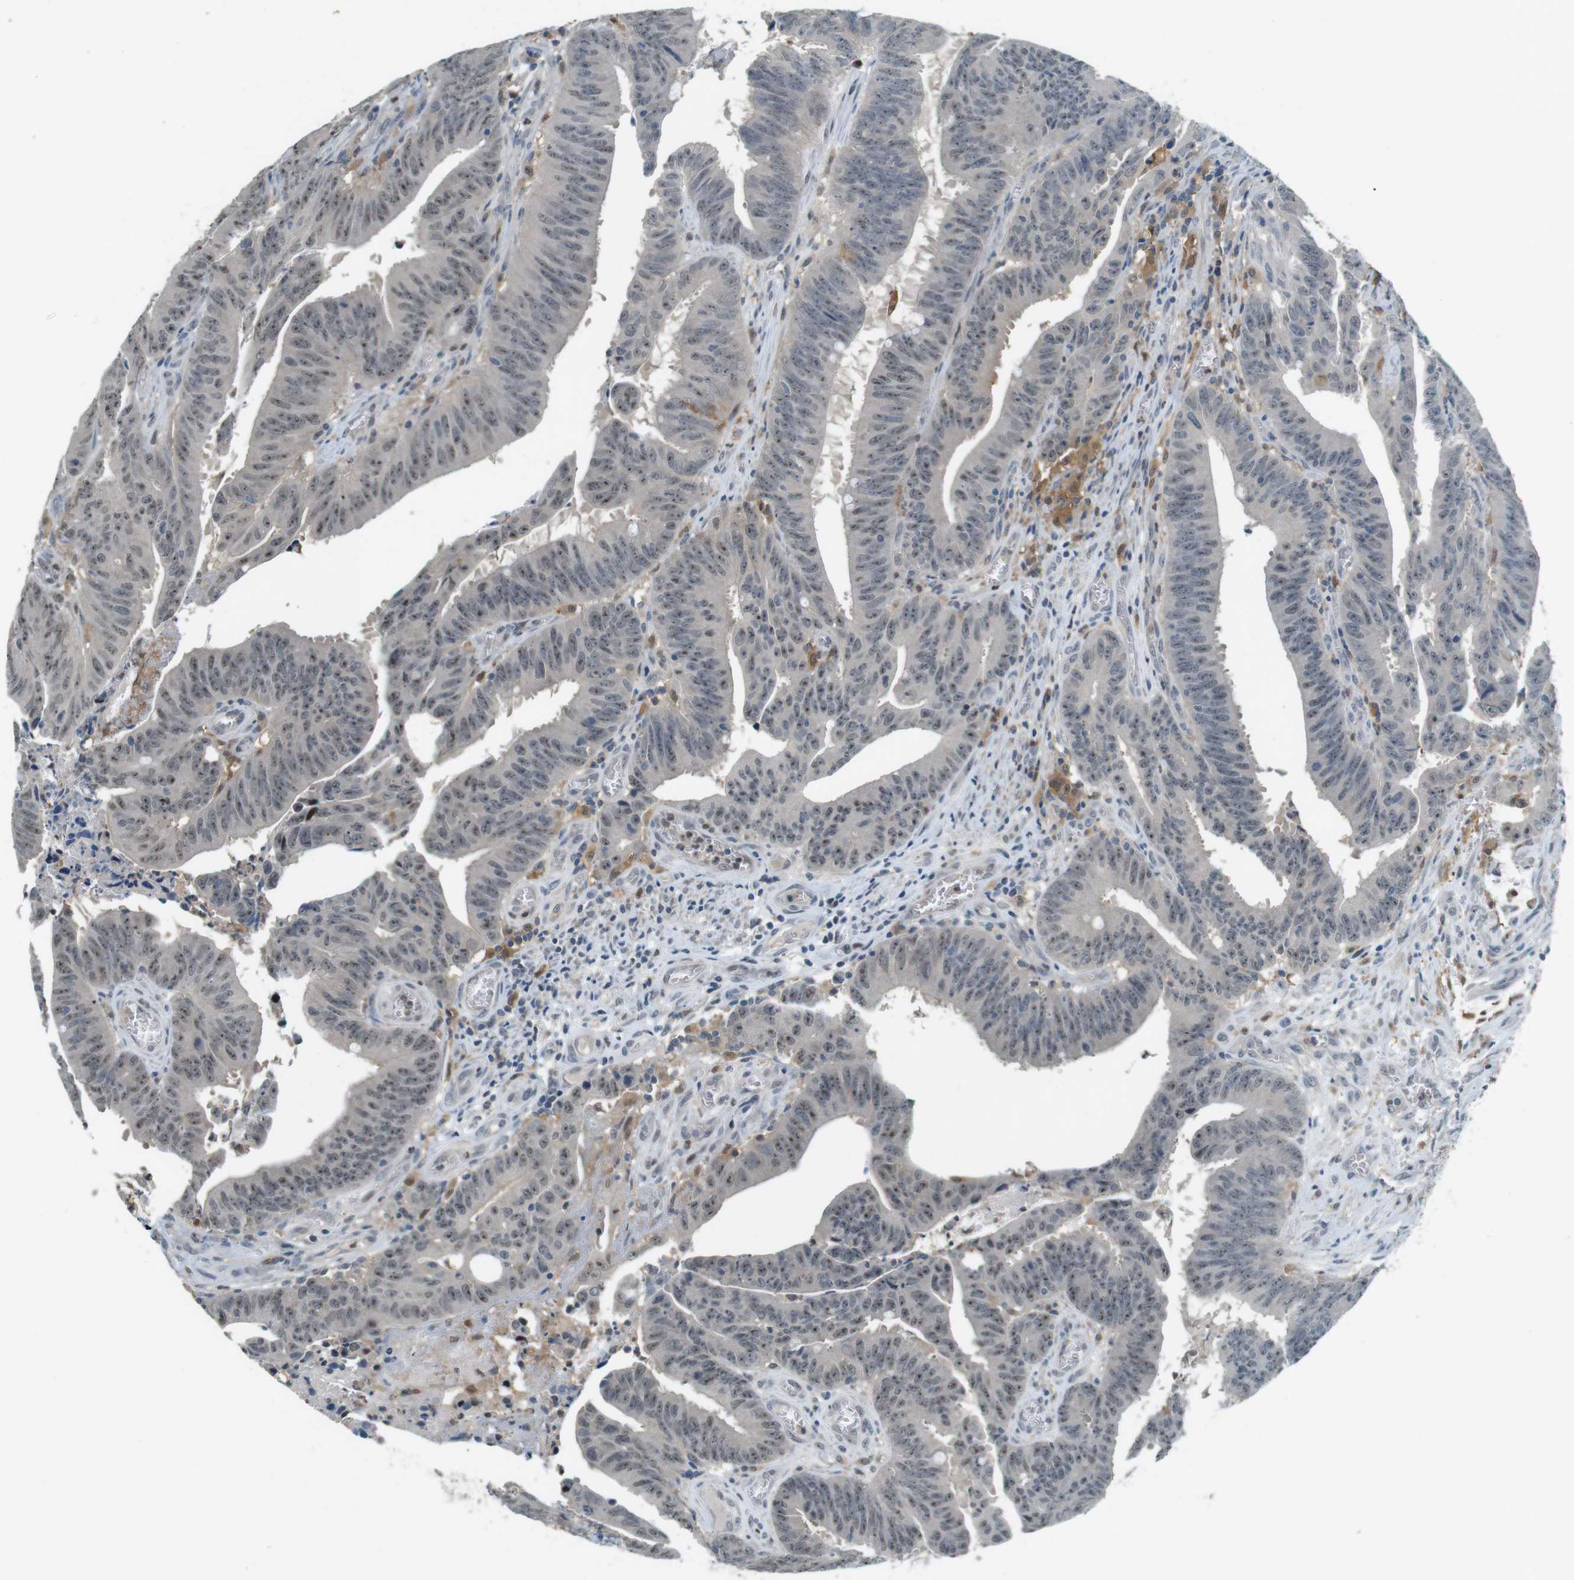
{"staining": {"intensity": "negative", "quantity": "none", "location": "none"}, "tissue": "colorectal cancer", "cell_type": "Tumor cells", "image_type": "cancer", "snomed": [{"axis": "morphology", "description": "Adenocarcinoma, NOS"}, {"axis": "topography", "description": "Colon"}], "caption": "Micrograph shows no protein positivity in tumor cells of adenocarcinoma (colorectal) tissue.", "gene": "CDK14", "patient": {"sex": "male", "age": 45}}